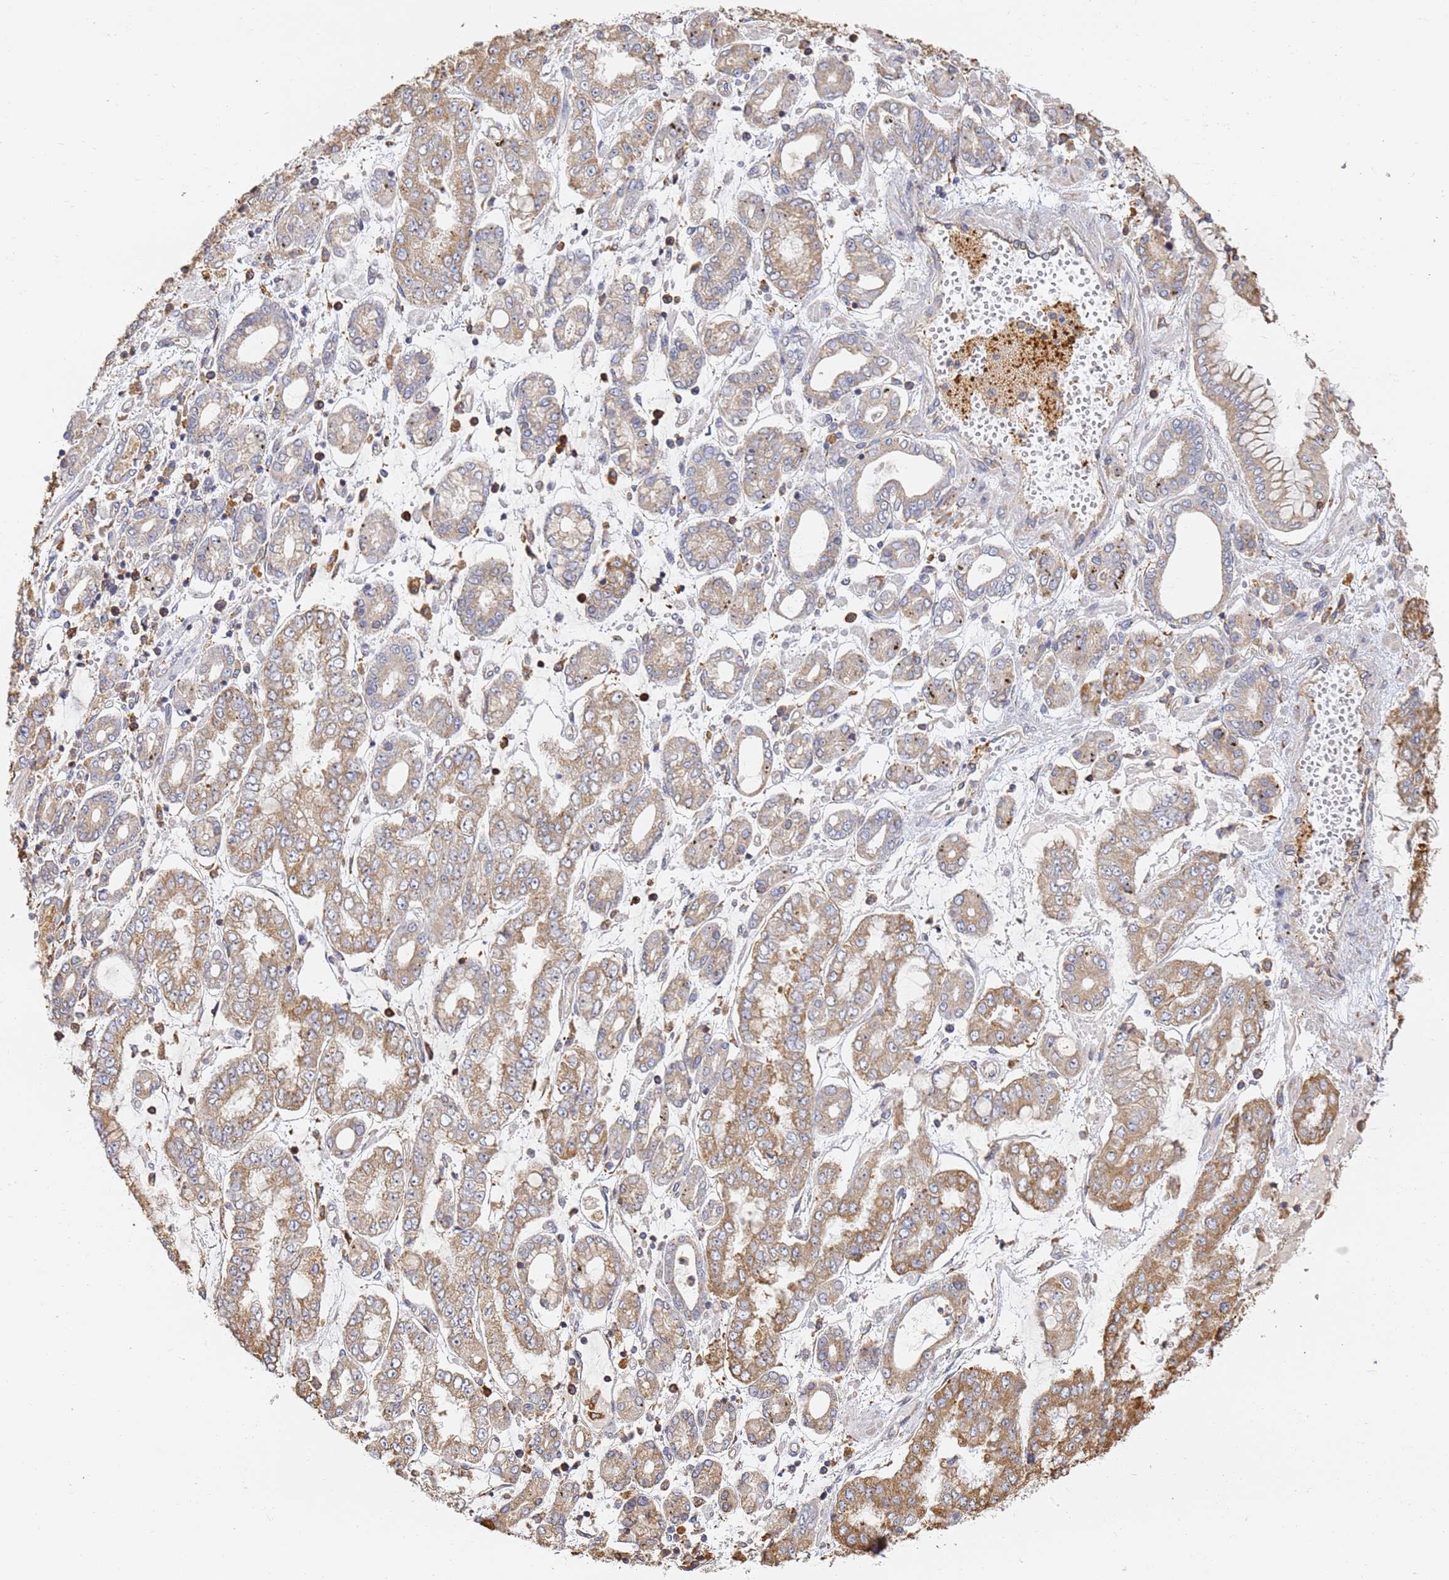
{"staining": {"intensity": "moderate", "quantity": "25%-75%", "location": "cytoplasmic/membranous"}, "tissue": "stomach cancer", "cell_type": "Tumor cells", "image_type": "cancer", "snomed": [{"axis": "morphology", "description": "Adenocarcinoma, NOS"}, {"axis": "topography", "description": "Stomach"}], "caption": "Tumor cells exhibit medium levels of moderate cytoplasmic/membranous staining in about 25%-75% of cells in human stomach adenocarcinoma.", "gene": "BIN2", "patient": {"sex": "male", "age": 76}}